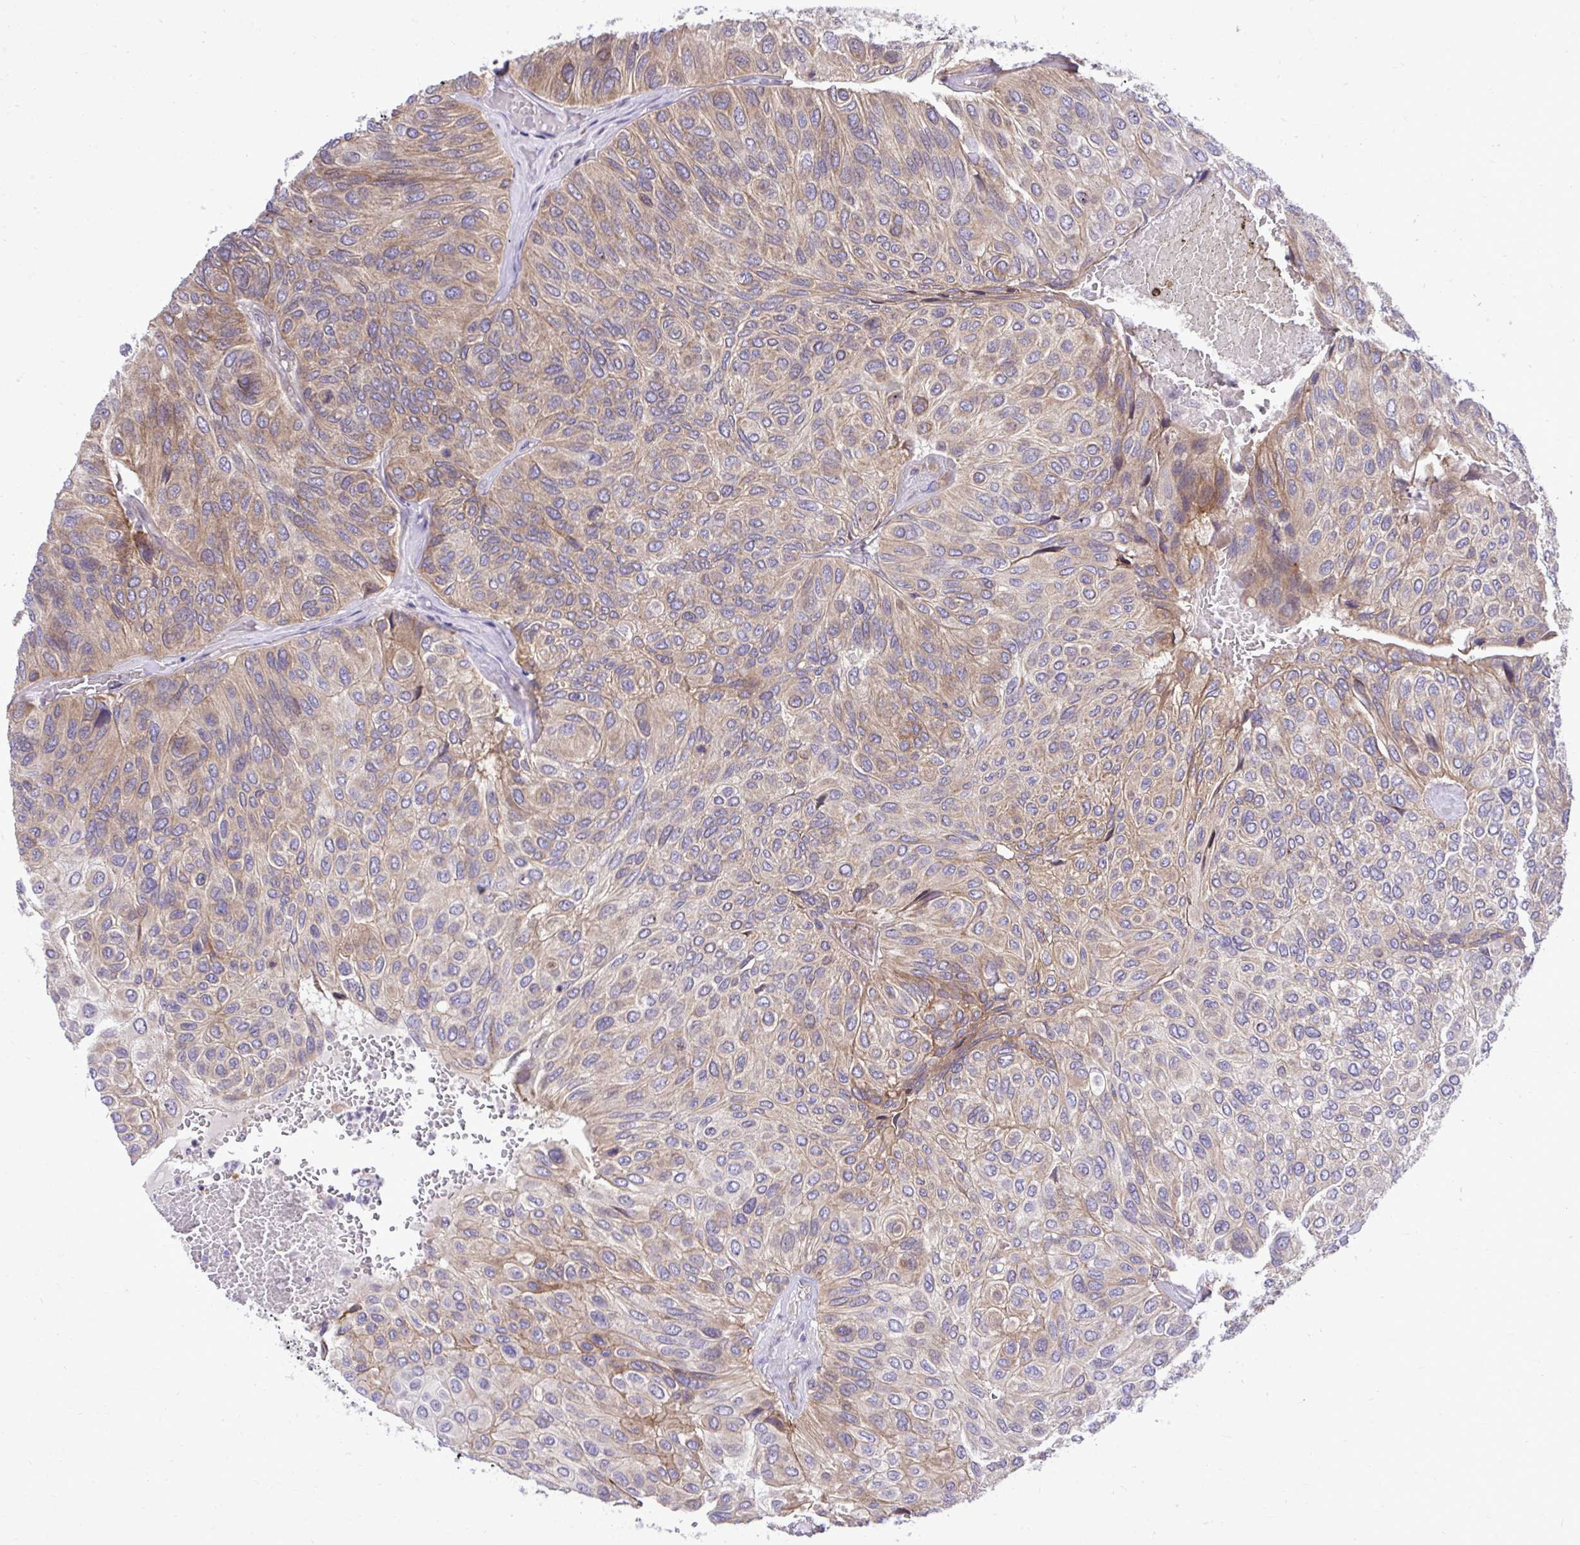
{"staining": {"intensity": "moderate", "quantity": "25%-75%", "location": "cytoplasmic/membranous"}, "tissue": "urothelial cancer", "cell_type": "Tumor cells", "image_type": "cancer", "snomed": [{"axis": "morphology", "description": "Urothelial carcinoma, High grade"}, {"axis": "topography", "description": "Urinary bladder"}], "caption": "Moderate cytoplasmic/membranous positivity for a protein is identified in approximately 25%-75% of tumor cells of urothelial cancer using IHC.", "gene": "METTL9", "patient": {"sex": "male", "age": 66}}